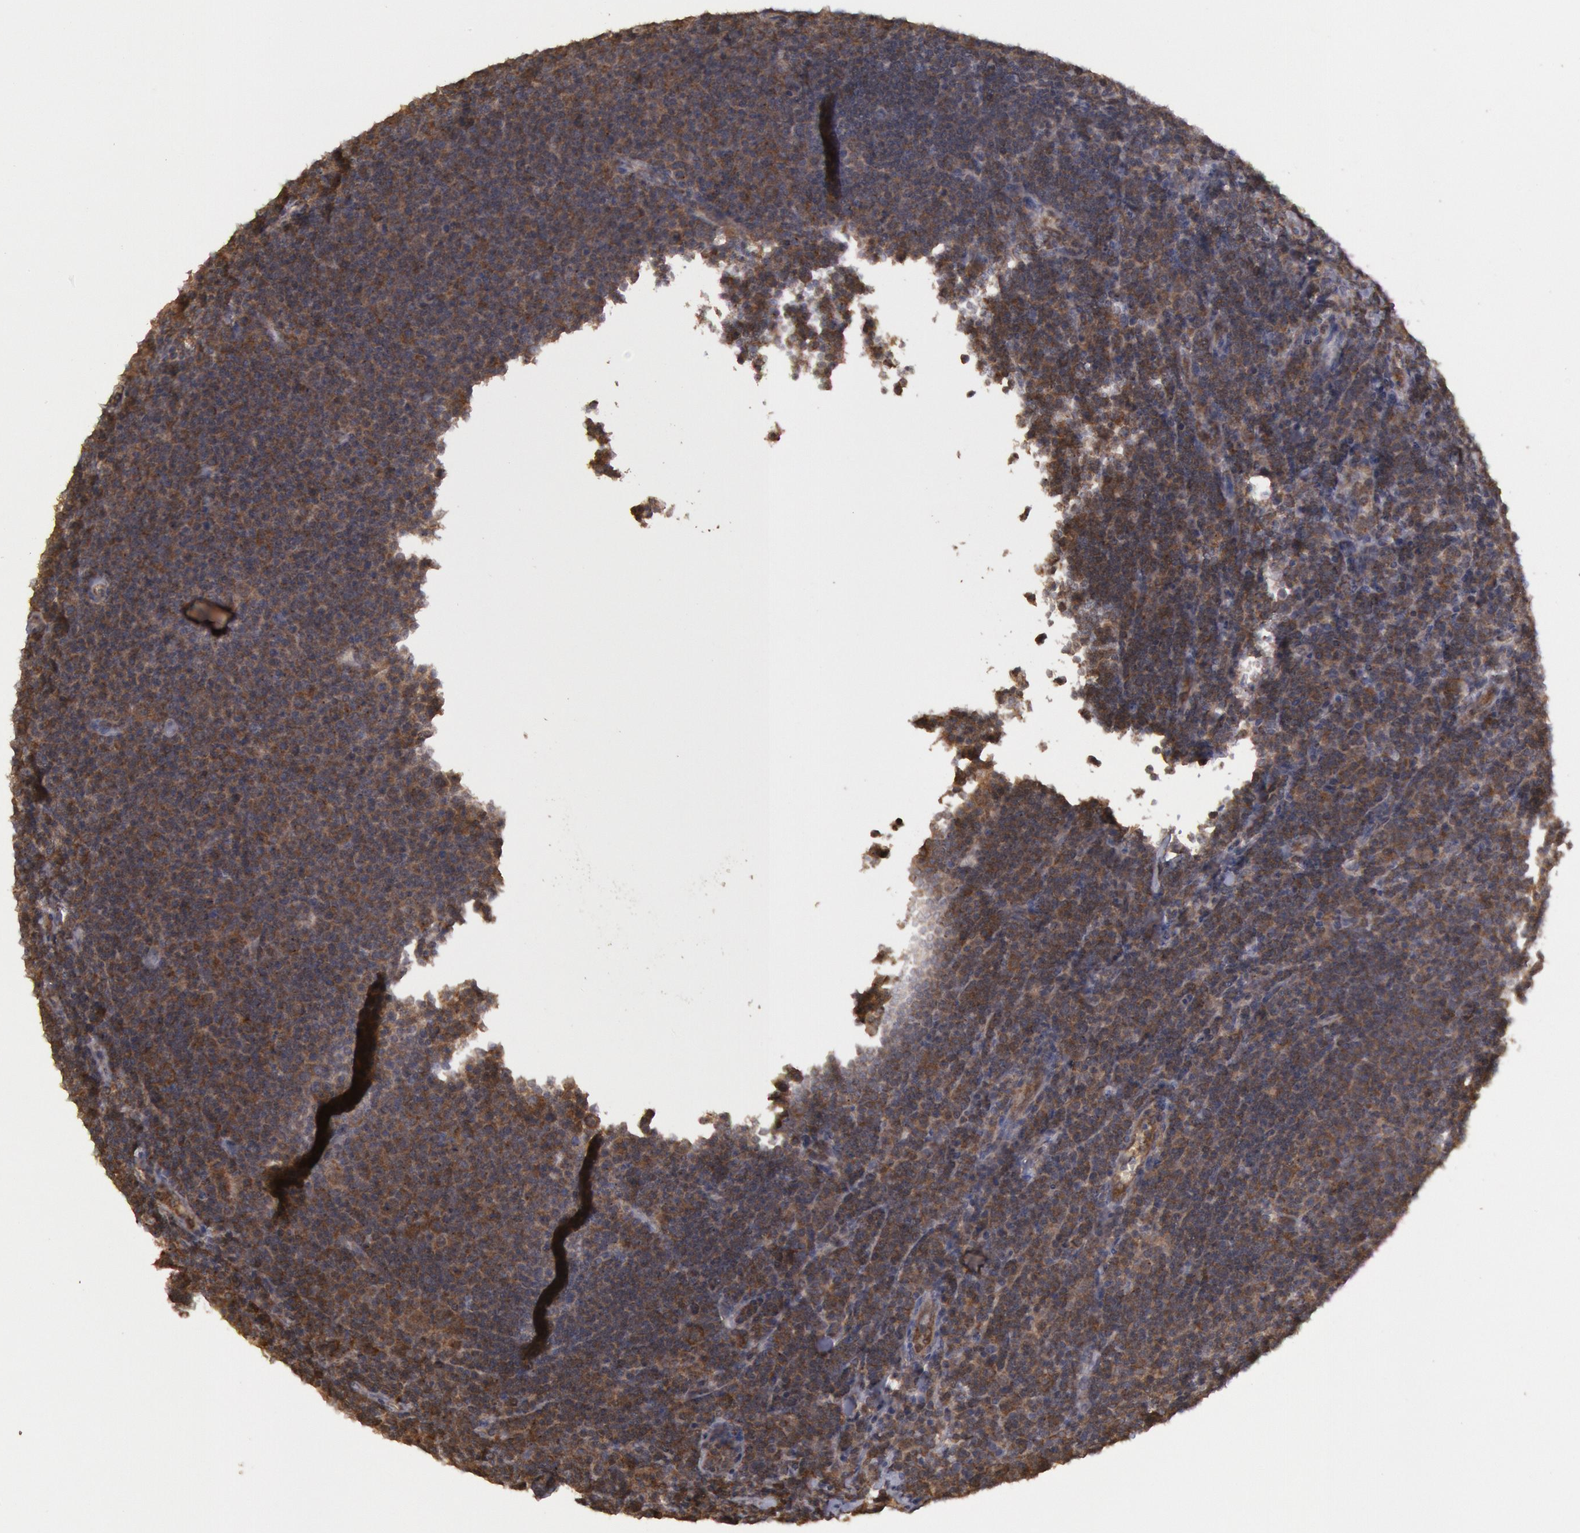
{"staining": {"intensity": "moderate", "quantity": "25%-75%", "location": "cytoplasmic/membranous,nuclear"}, "tissue": "lymphoma", "cell_type": "Tumor cells", "image_type": "cancer", "snomed": [{"axis": "morphology", "description": "Malignant lymphoma, non-Hodgkin's type, Low grade"}, {"axis": "topography", "description": "Lymph node"}], "caption": "Brown immunohistochemical staining in low-grade malignant lymphoma, non-Hodgkin's type exhibits moderate cytoplasmic/membranous and nuclear staining in about 25%-75% of tumor cells. (Stains: DAB in brown, nuclei in blue, Microscopy: brightfield microscopy at high magnification).", "gene": "USP14", "patient": {"sex": "male", "age": 74}}